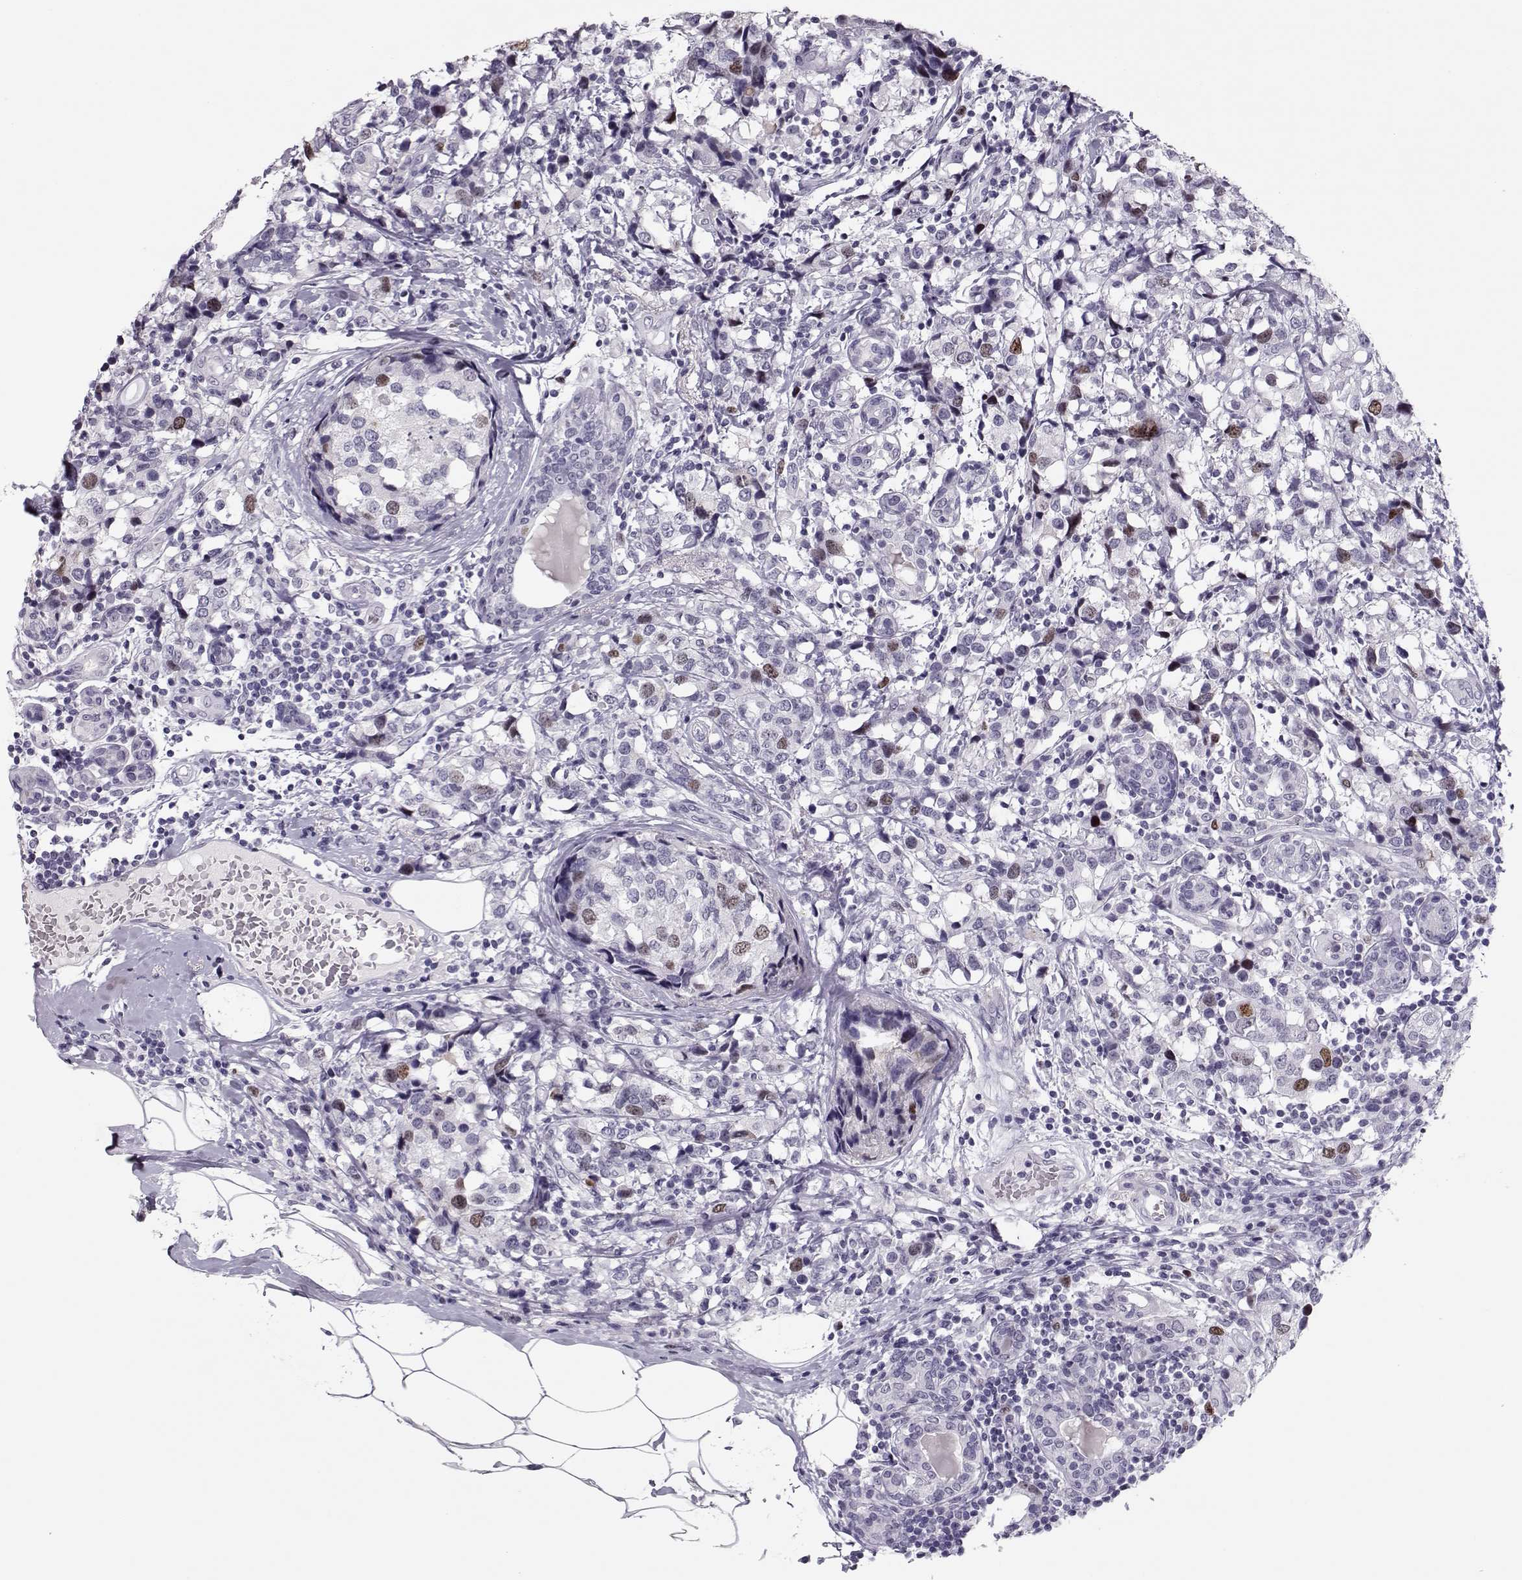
{"staining": {"intensity": "weak", "quantity": "<25%", "location": "nuclear"}, "tissue": "breast cancer", "cell_type": "Tumor cells", "image_type": "cancer", "snomed": [{"axis": "morphology", "description": "Lobular carcinoma"}, {"axis": "topography", "description": "Breast"}], "caption": "Tumor cells are negative for protein expression in human breast cancer.", "gene": "SGO1", "patient": {"sex": "female", "age": 59}}